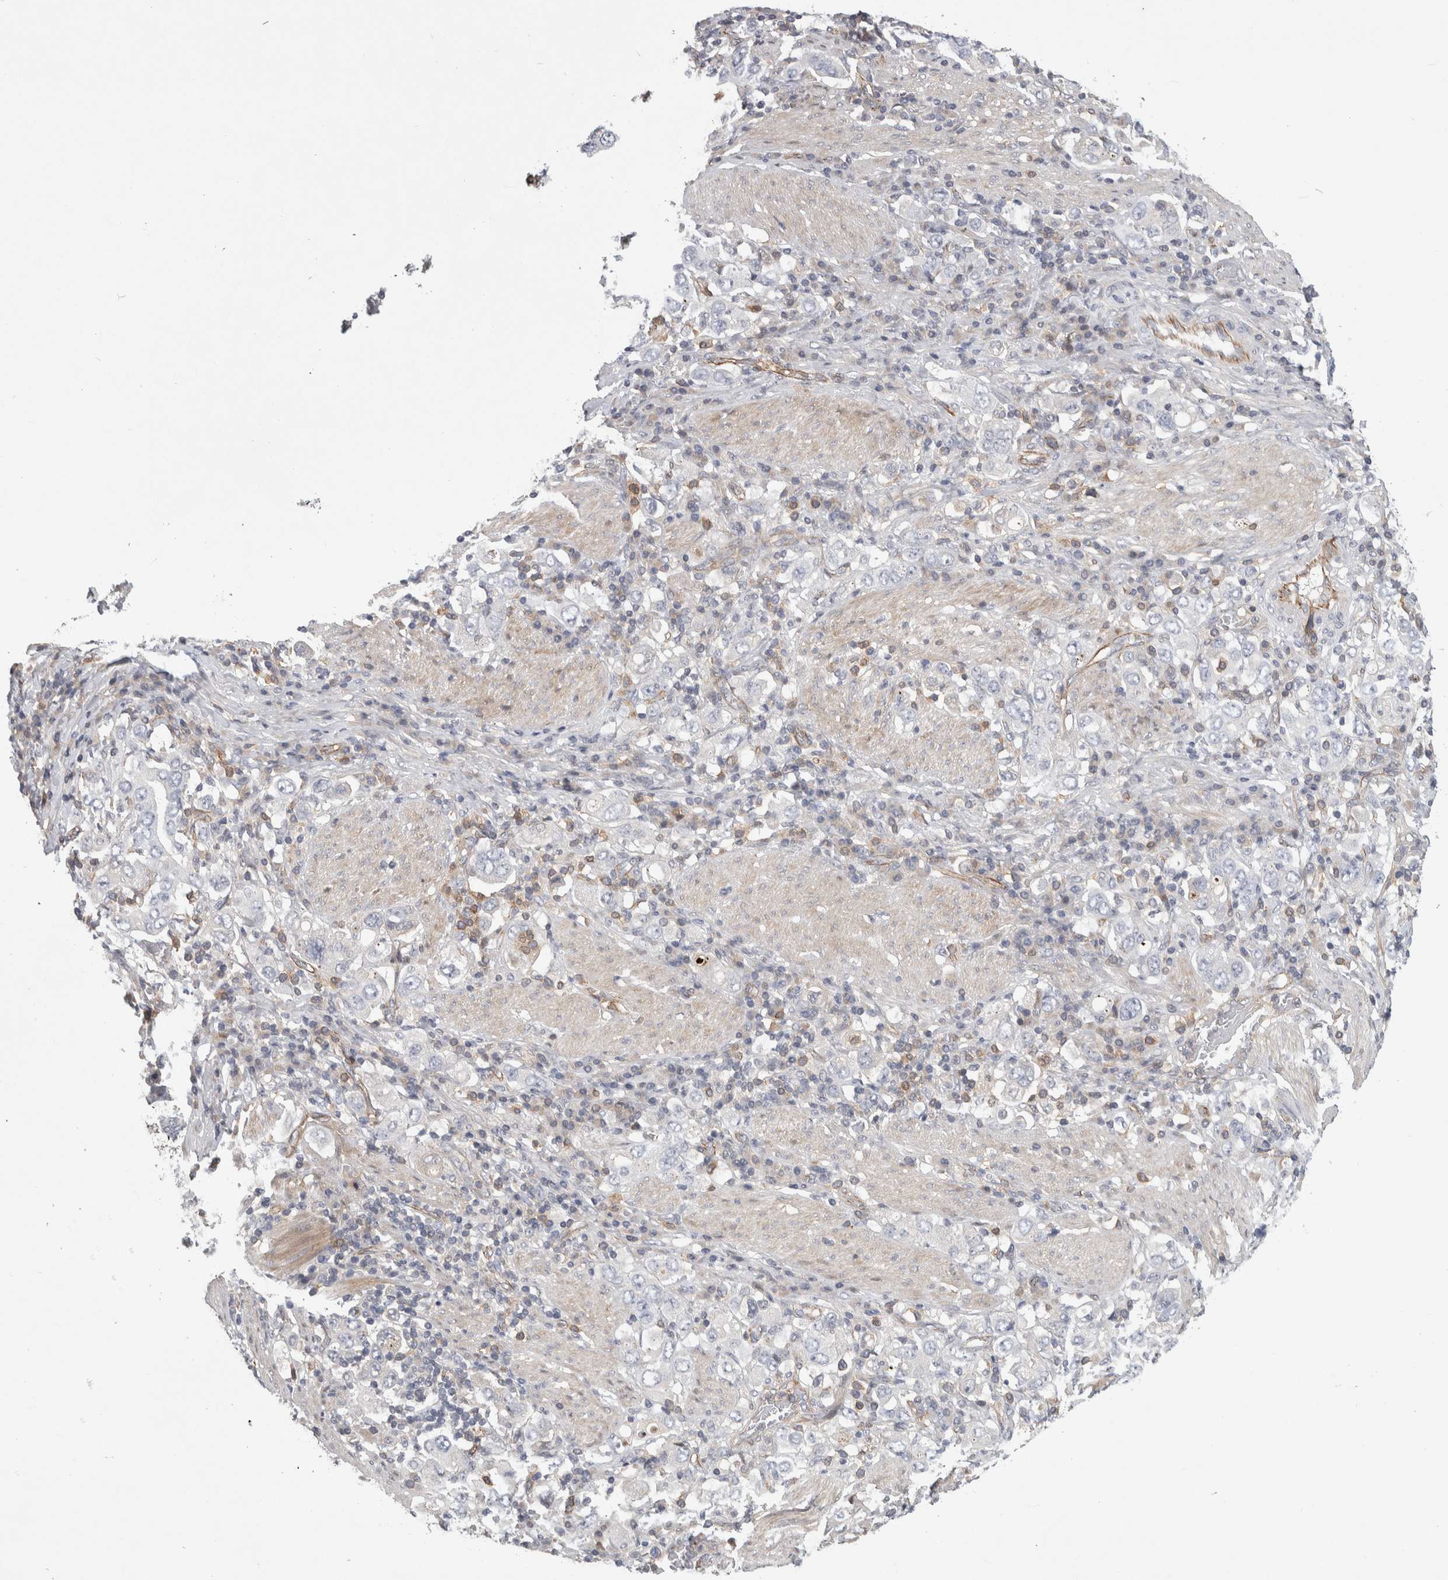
{"staining": {"intensity": "negative", "quantity": "none", "location": "none"}, "tissue": "stomach cancer", "cell_type": "Tumor cells", "image_type": "cancer", "snomed": [{"axis": "morphology", "description": "Adenocarcinoma, NOS"}, {"axis": "topography", "description": "Stomach, upper"}], "caption": "There is no significant expression in tumor cells of stomach adenocarcinoma.", "gene": "ZNF862", "patient": {"sex": "male", "age": 62}}